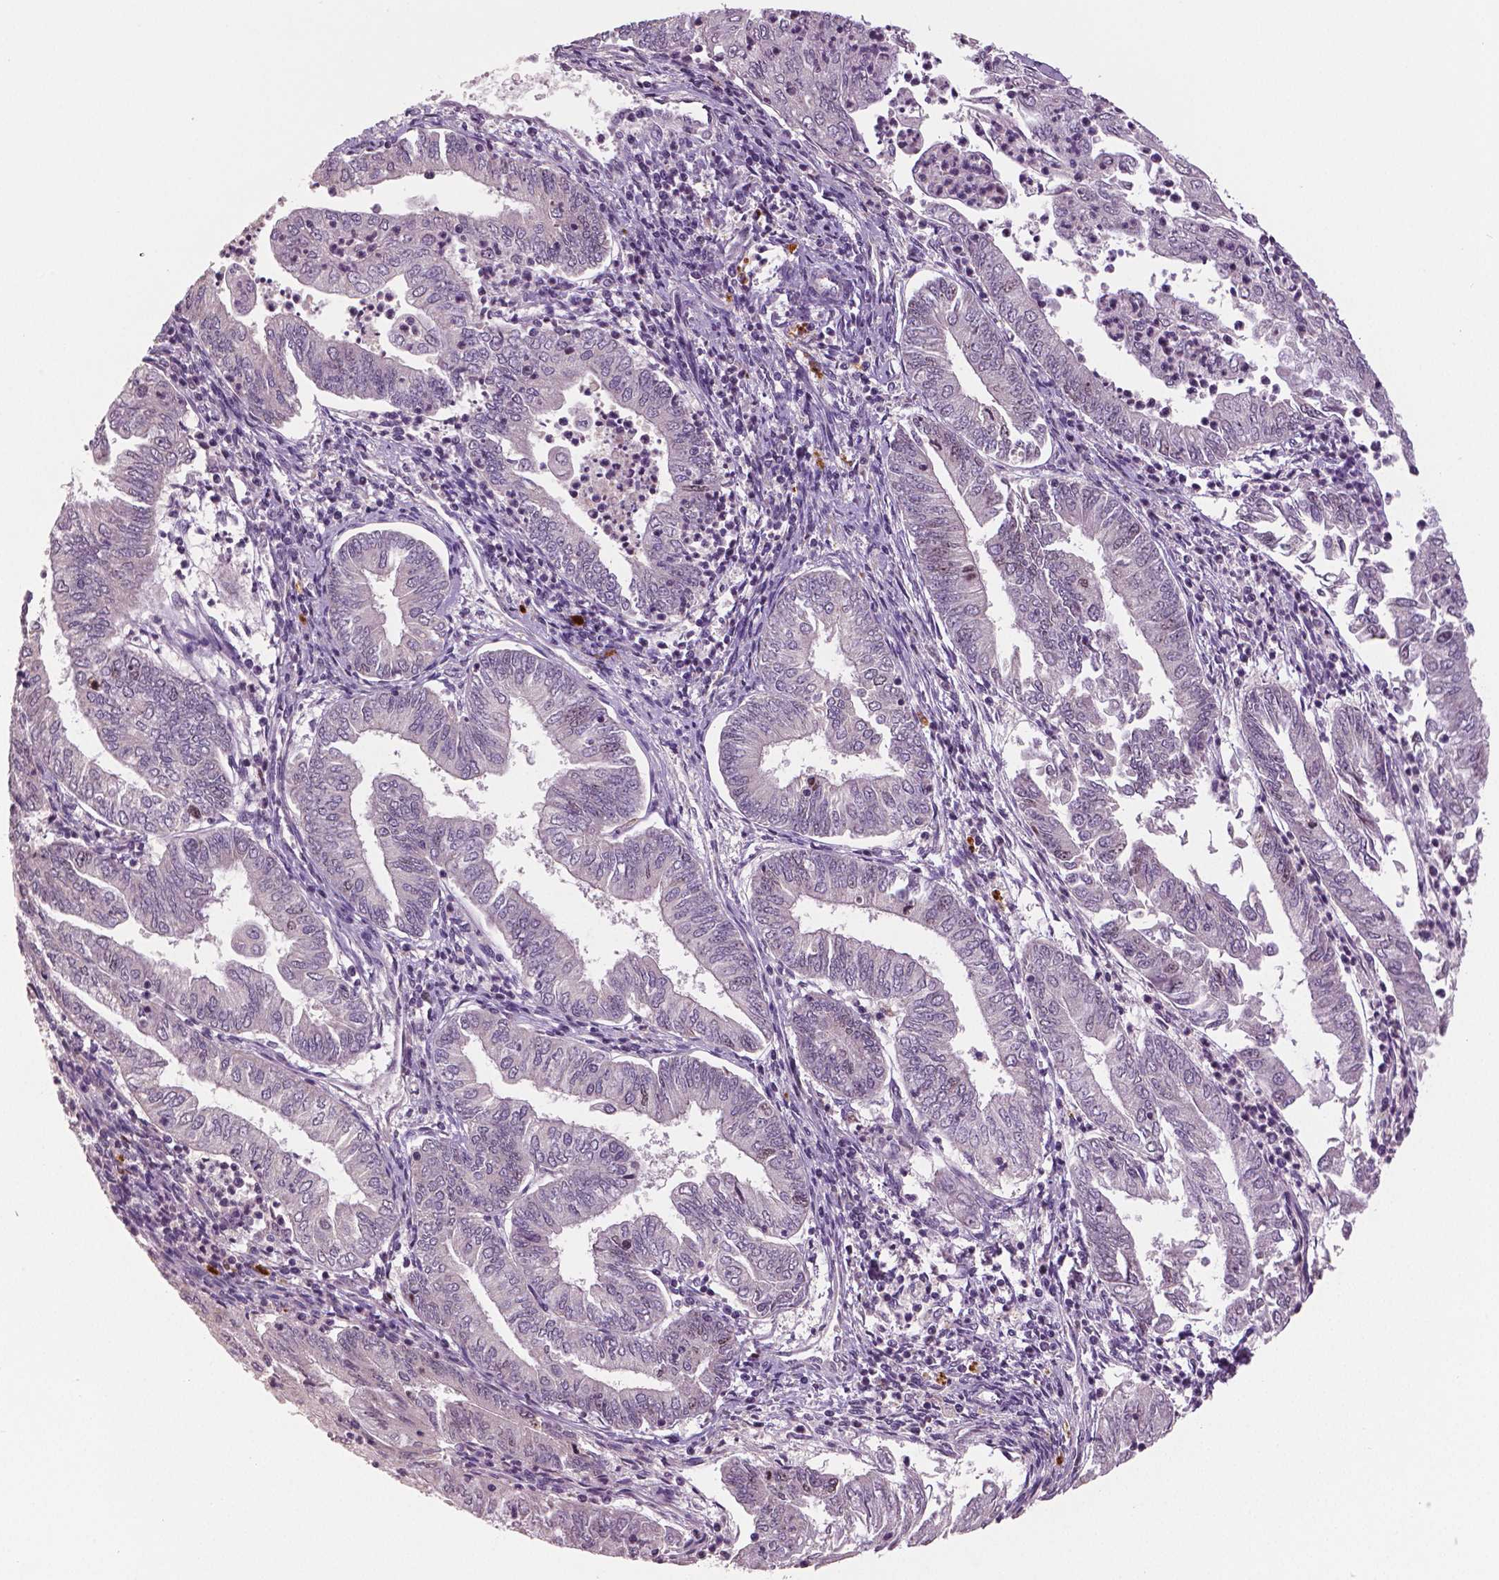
{"staining": {"intensity": "negative", "quantity": "none", "location": "none"}, "tissue": "endometrial cancer", "cell_type": "Tumor cells", "image_type": "cancer", "snomed": [{"axis": "morphology", "description": "Adenocarcinoma, NOS"}, {"axis": "topography", "description": "Endometrium"}], "caption": "Tumor cells show no significant expression in endometrial cancer (adenocarcinoma). (Brightfield microscopy of DAB (3,3'-diaminobenzidine) IHC at high magnification).", "gene": "MKI67", "patient": {"sex": "female", "age": 55}}